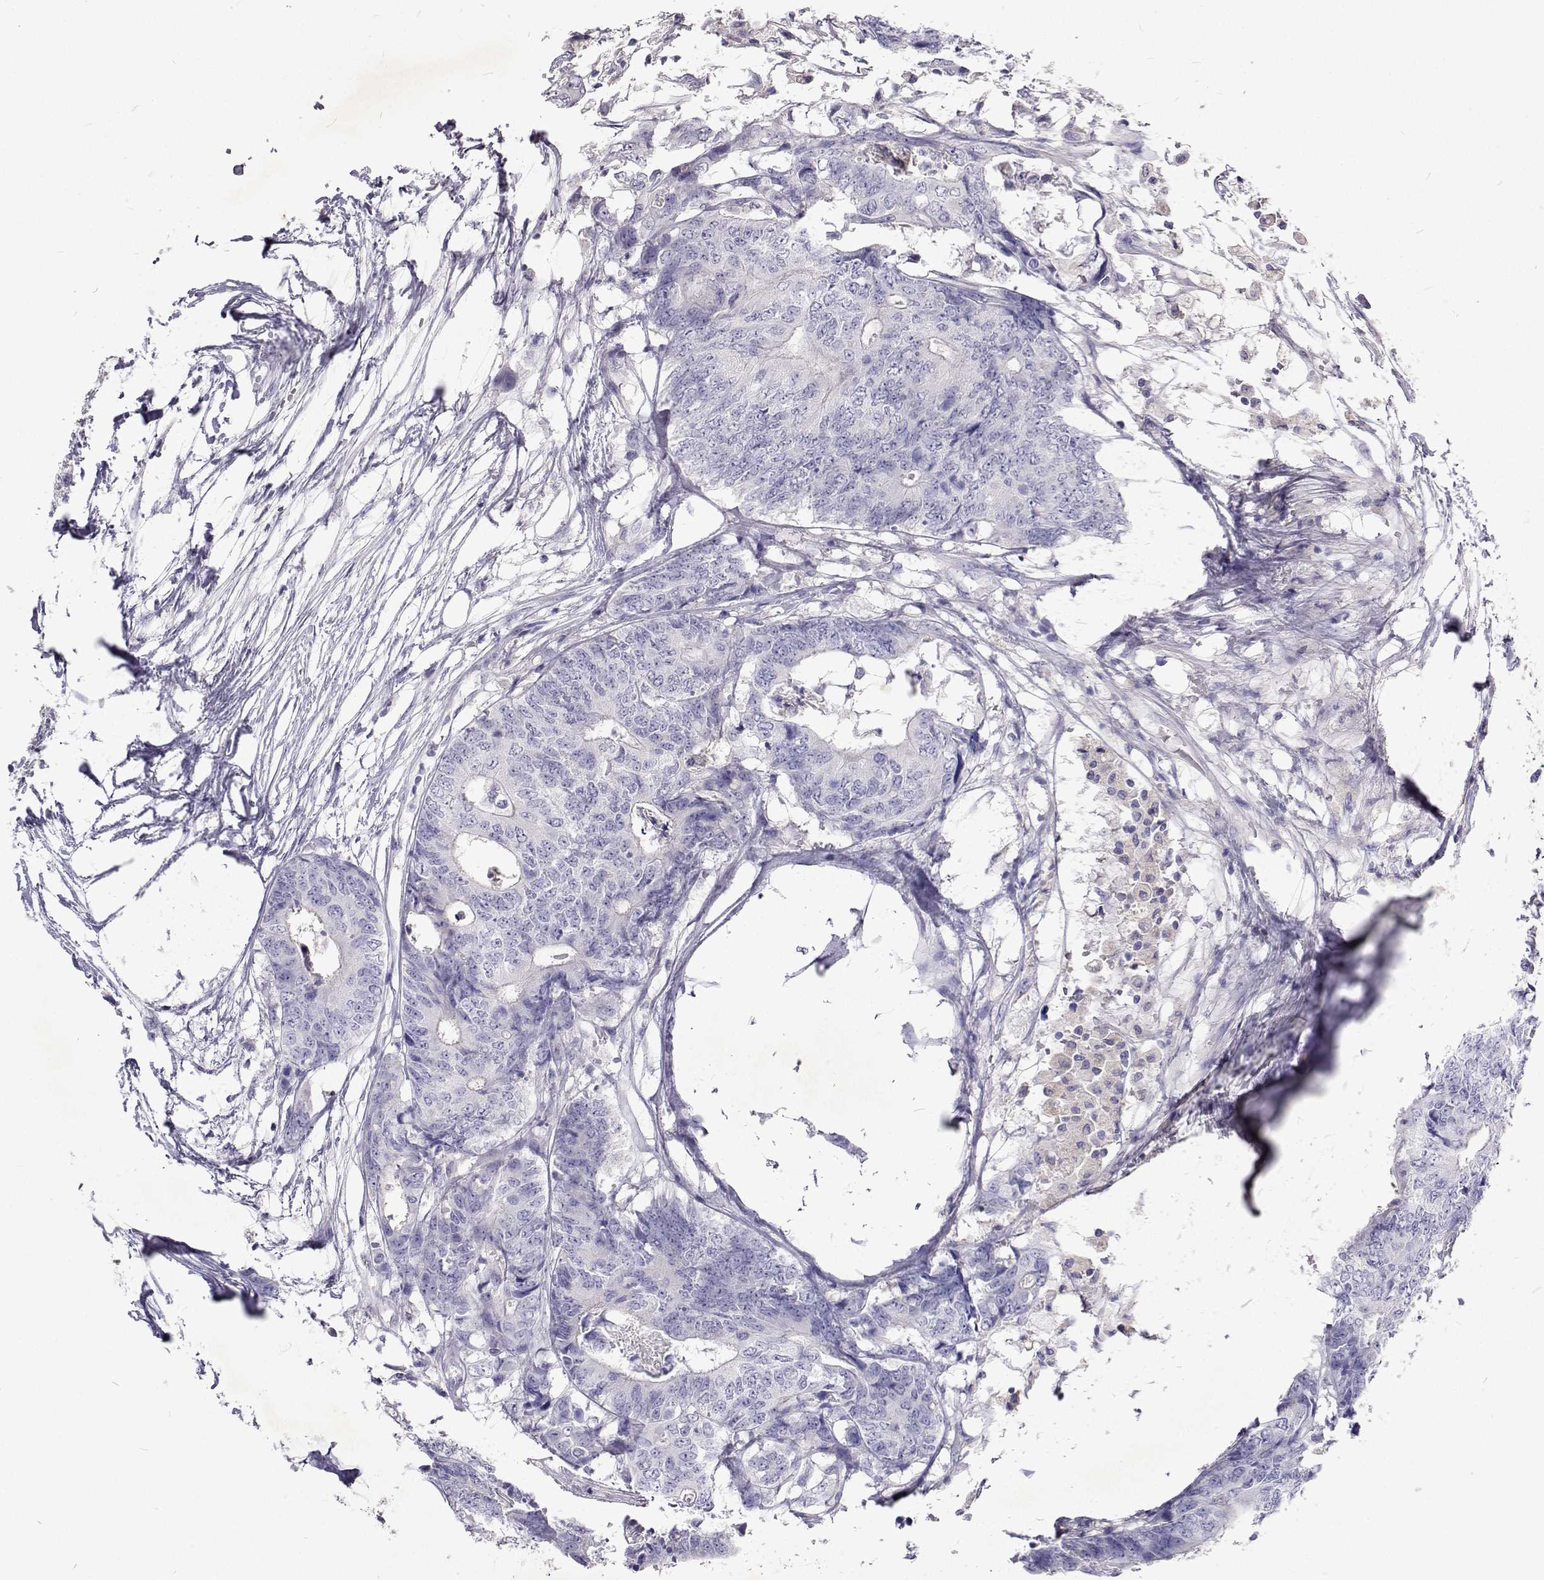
{"staining": {"intensity": "negative", "quantity": "none", "location": "none"}, "tissue": "colorectal cancer", "cell_type": "Tumor cells", "image_type": "cancer", "snomed": [{"axis": "morphology", "description": "Adenocarcinoma, NOS"}, {"axis": "topography", "description": "Colon"}], "caption": "Image shows no protein positivity in tumor cells of colorectal adenocarcinoma tissue.", "gene": "CFAP44", "patient": {"sex": "female", "age": 48}}